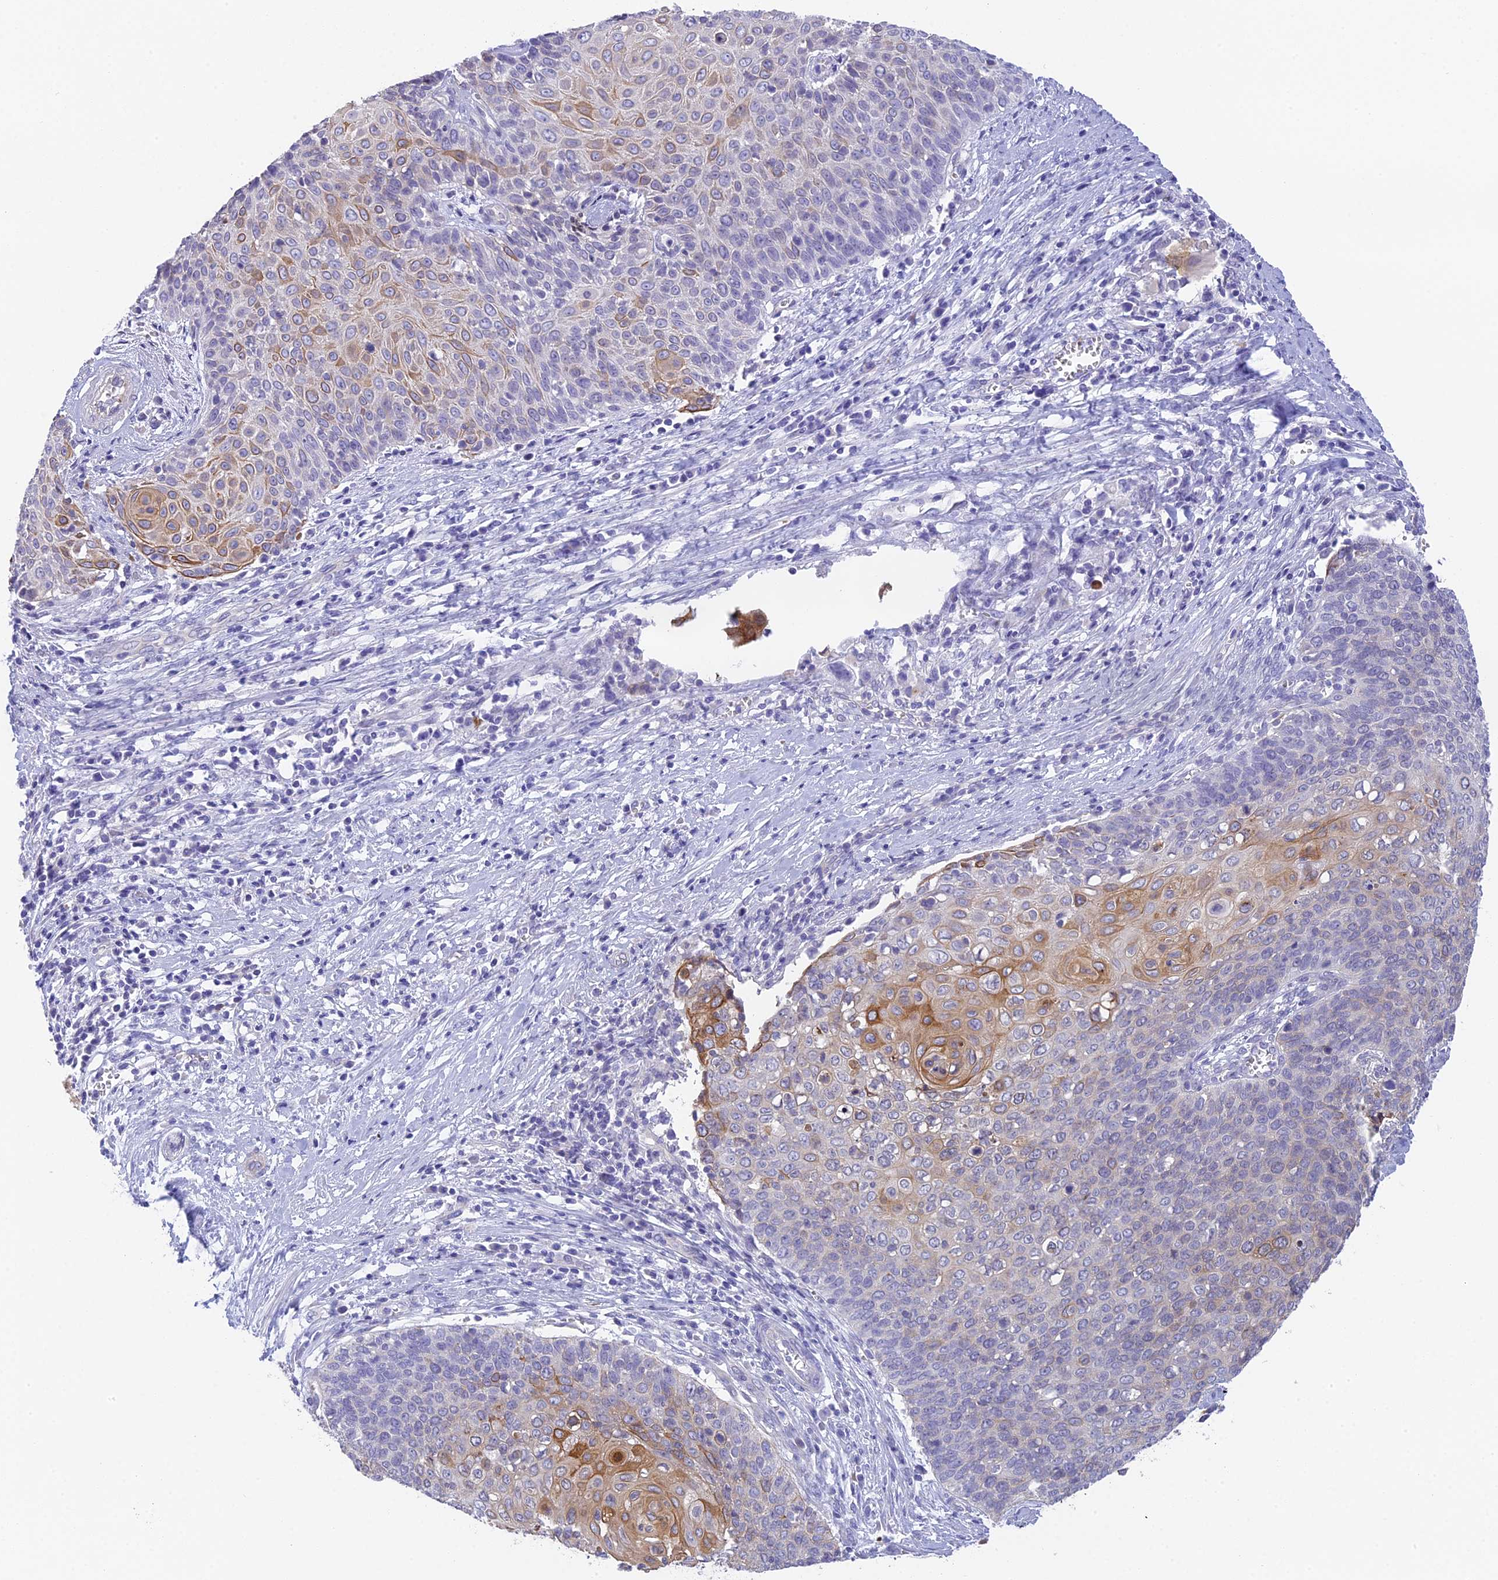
{"staining": {"intensity": "moderate", "quantity": "<25%", "location": "cytoplasmic/membranous"}, "tissue": "cervical cancer", "cell_type": "Tumor cells", "image_type": "cancer", "snomed": [{"axis": "morphology", "description": "Squamous cell carcinoma, NOS"}, {"axis": "topography", "description": "Cervix"}], "caption": "Immunohistochemistry (IHC) (DAB (3,3'-diaminobenzidine)) staining of cervical cancer exhibits moderate cytoplasmic/membranous protein positivity in about <25% of tumor cells.", "gene": "TACSTD2", "patient": {"sex": "female", "age": 39}}